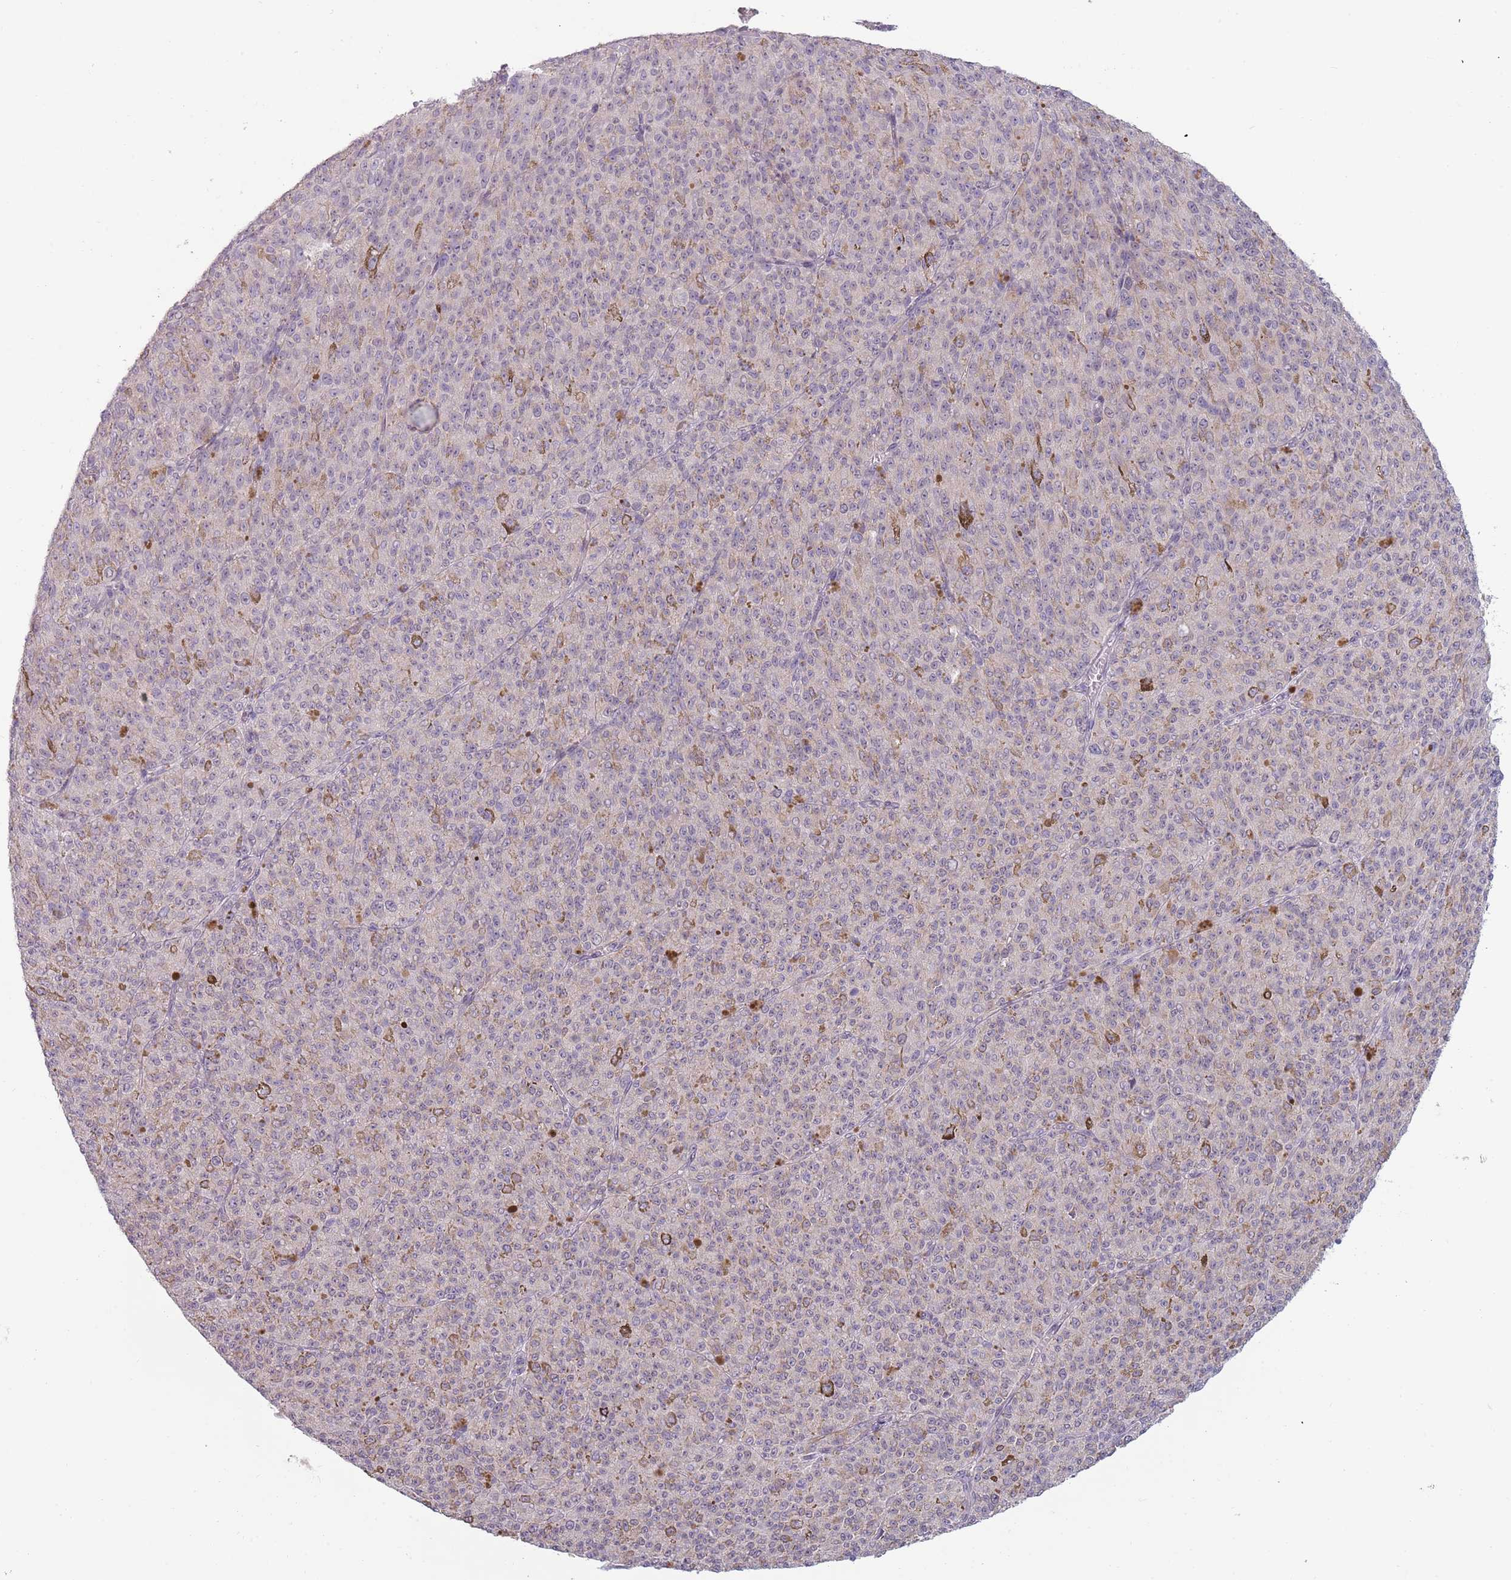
{"staining": {"intensity": "negative", "quantity": "none", "location": "none"}, "tissue": "melanoma", "cell_type": "Tumor cells", "image_type": "cancer", "snomed": [{"axis": "morphology", "description": "Malignant melanoma, NOS"}, {"axis": "topography", "description": "Skin"}], "caption": "The photomicrograph demonstrates no staining of tumor cells in melanoma. The staining is performed using DAB brown chromogen with nuclei counter-stained in using hematoxylin.", "gene": "RFX2", "patient": {"sex": "female", "age": 52}}